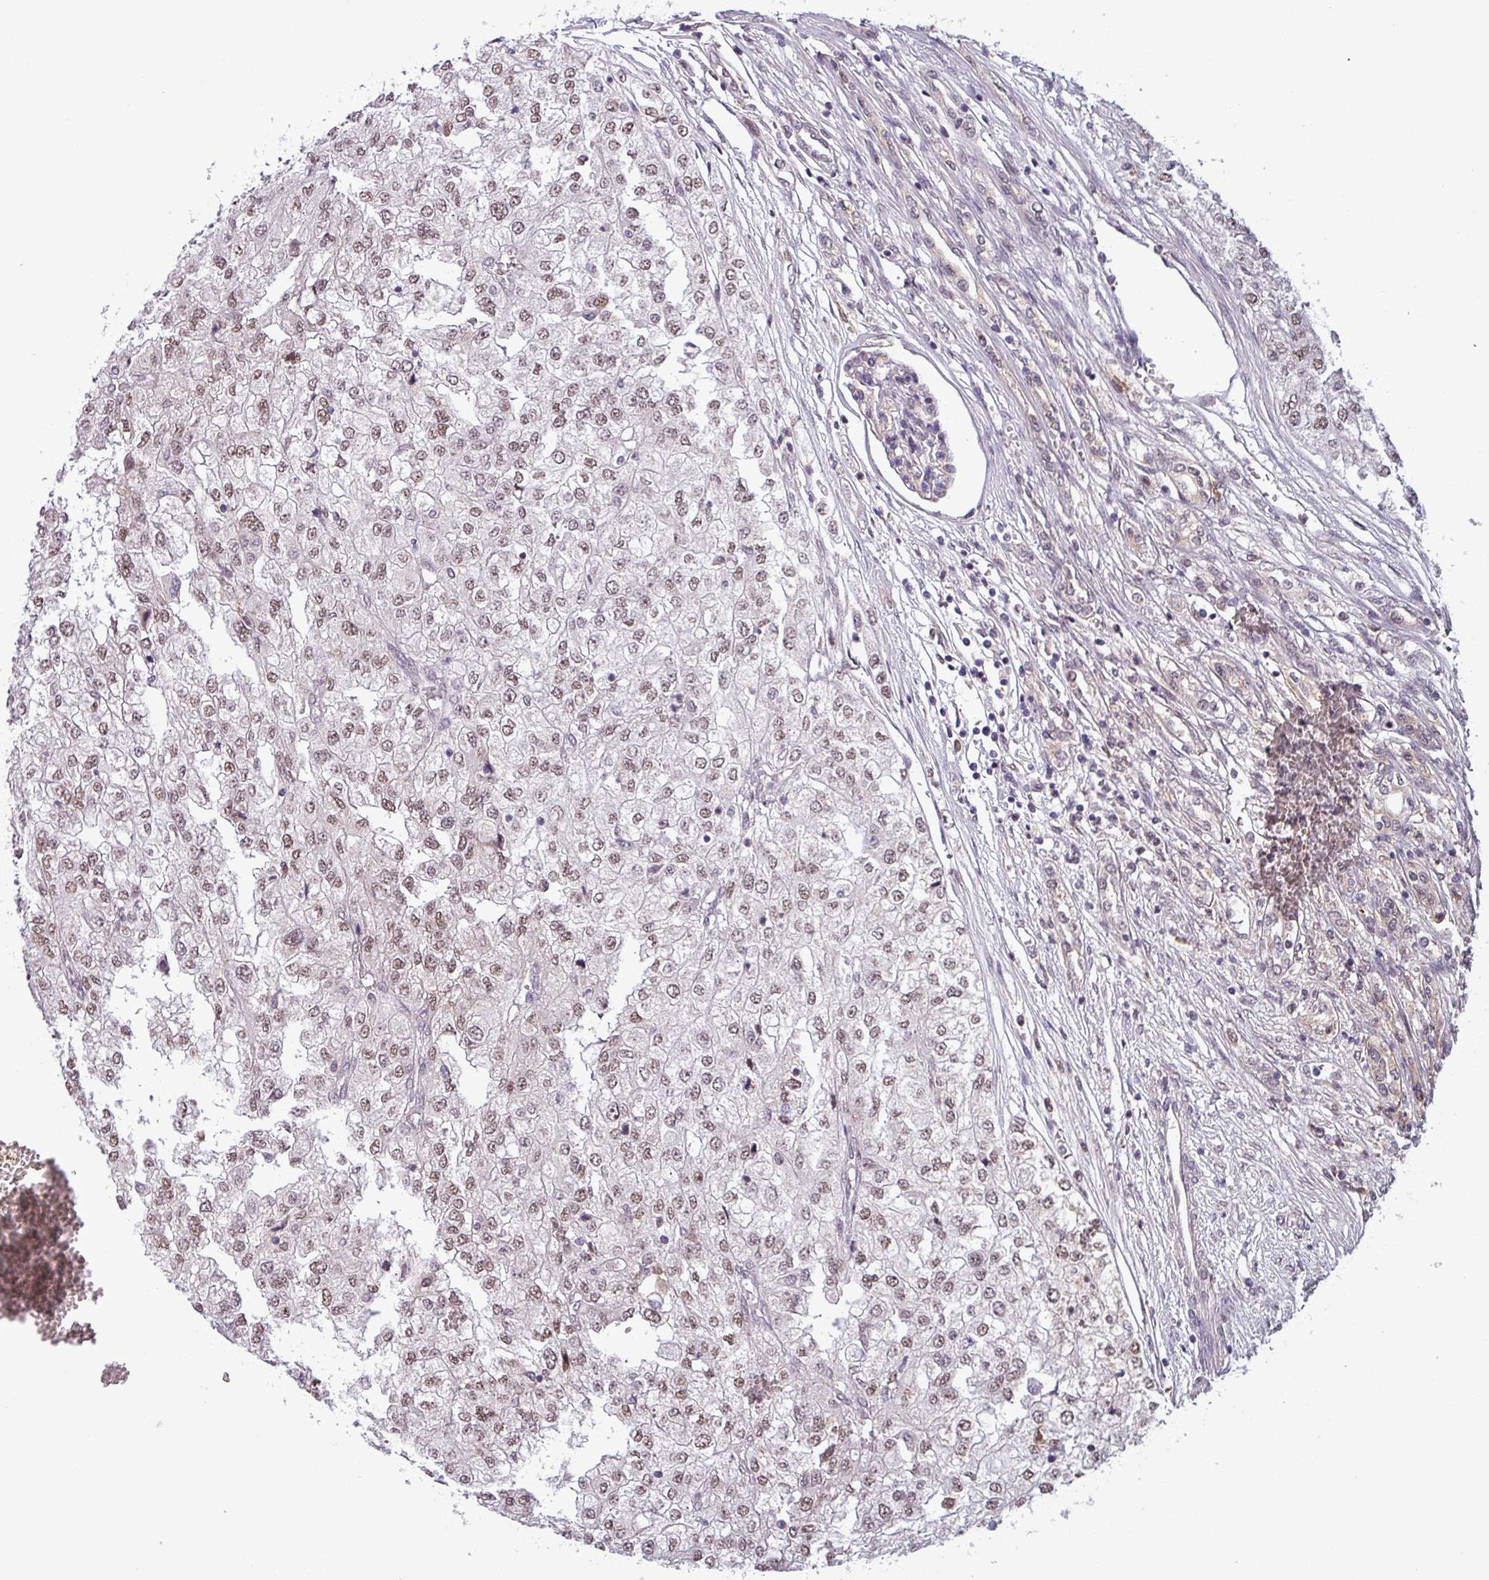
{"staining": {"intensity": "weak", "quantity": ">75%", "location": "nuclear"}, "tissue": "renal cancer", "cell_type": "Tumor cells", "image_type": "cancer", "snomed": [{"axis": "morphology", "description": "Adenocarcinoma, NOS"}, {"axis": "topography", "description": "Kidney"}], "caption": "A brown stain shows weak nuclear positivity of a protein in renal cancer (adenocarcinoma) tumor cells.", "gene": "NPFFR1", "patient": {"sex": "female", "age": 54}}